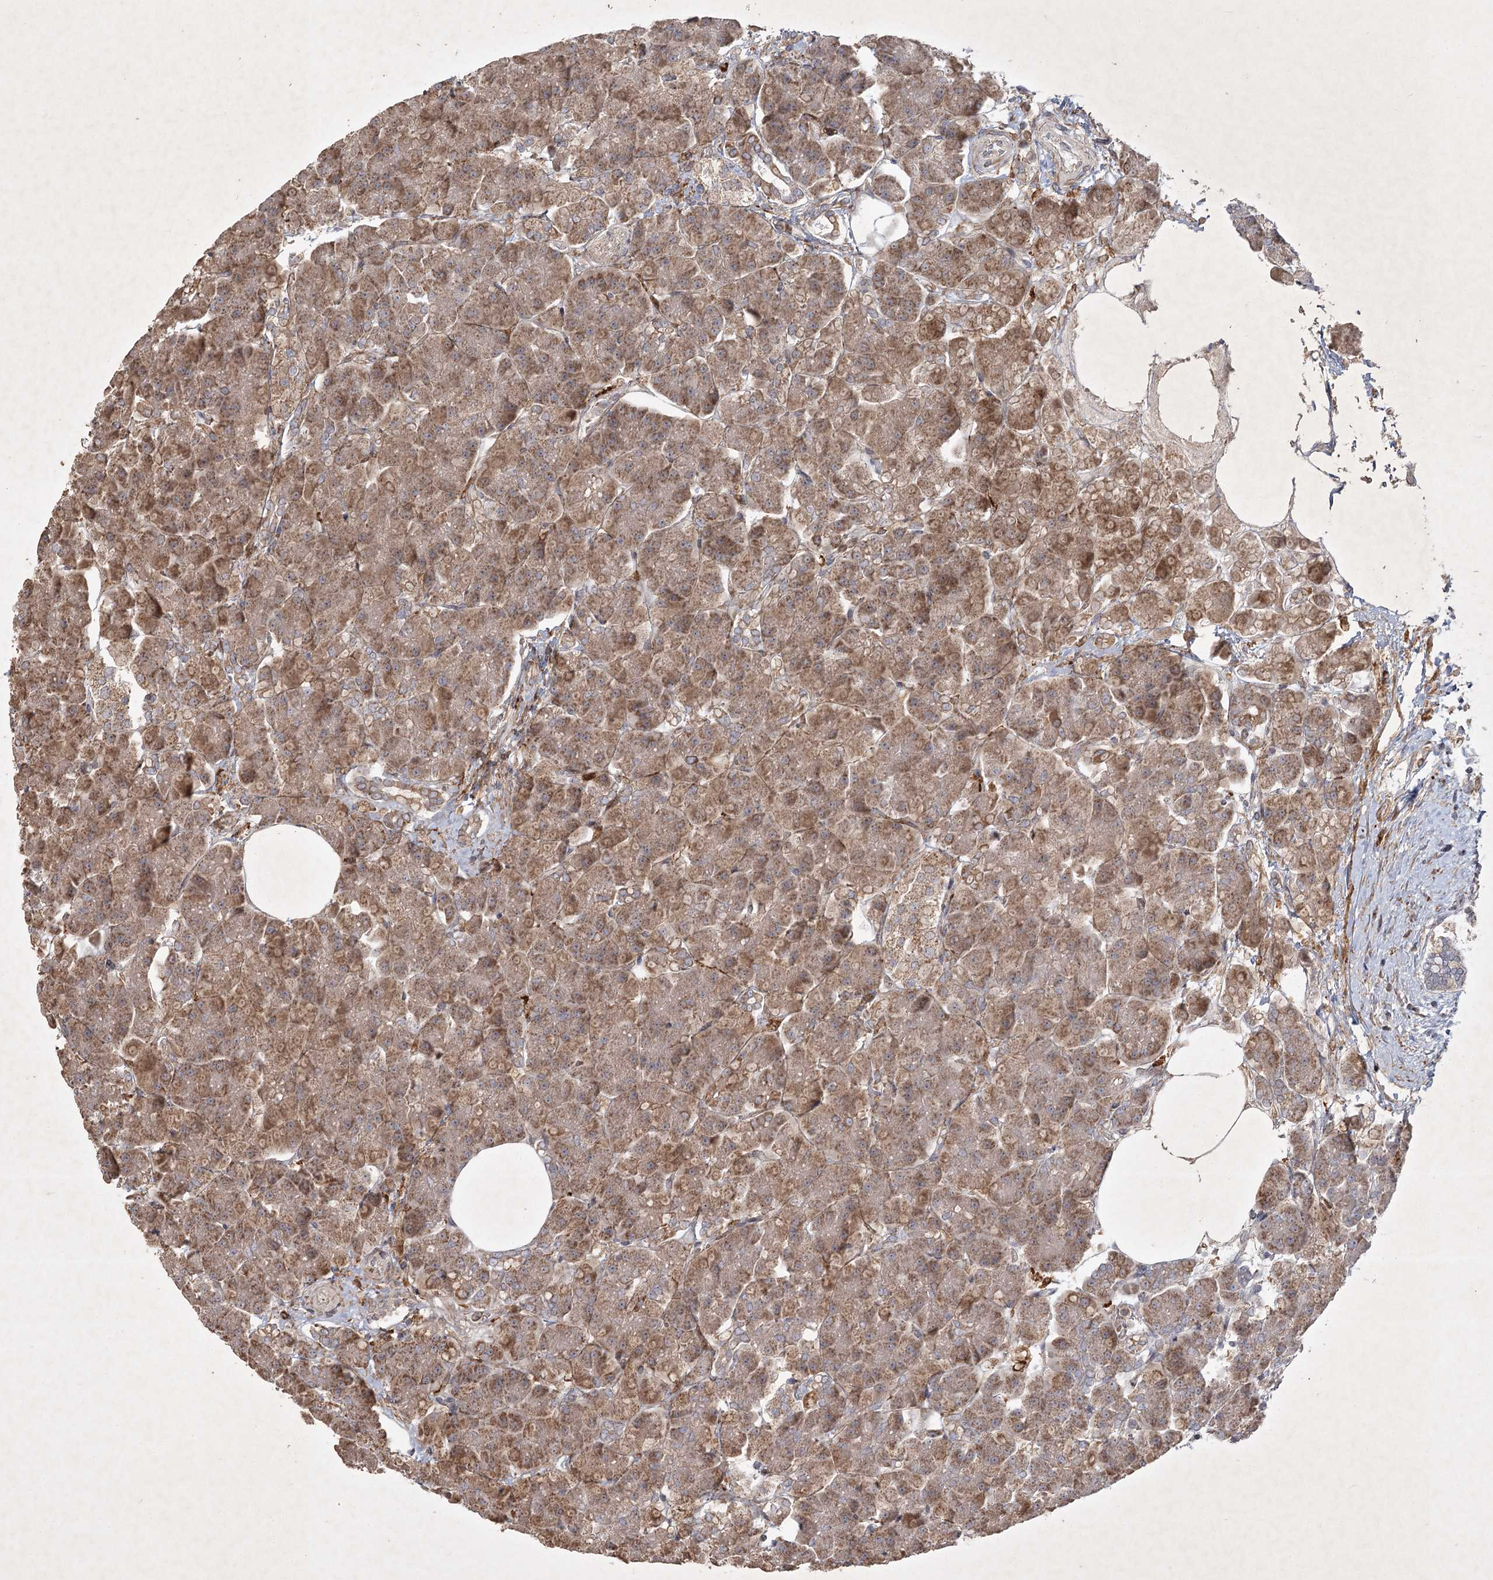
{"staining": {"intensity": "moderate", "quantity": ">75%", "location": "cytoplasmic/membranous"}, "tissue": "pancreas", "cell_type": "Exocrine glandular cells", "image_type": "normal", "snomed": [{"axis": "morphology", "description": "Normal tissue, NOS"}, {"axis": "topography", "description": "Pancreas"}], "caption": "A high-resolution histopathology image shows IHC staining of benign pancreas, which demonstrates moderate cytoplasmic/membranous expression in about >75% of exocrine glandular cells.", "gene": "KBTBD4", "patient": {"sex": "female", "age": 70}}